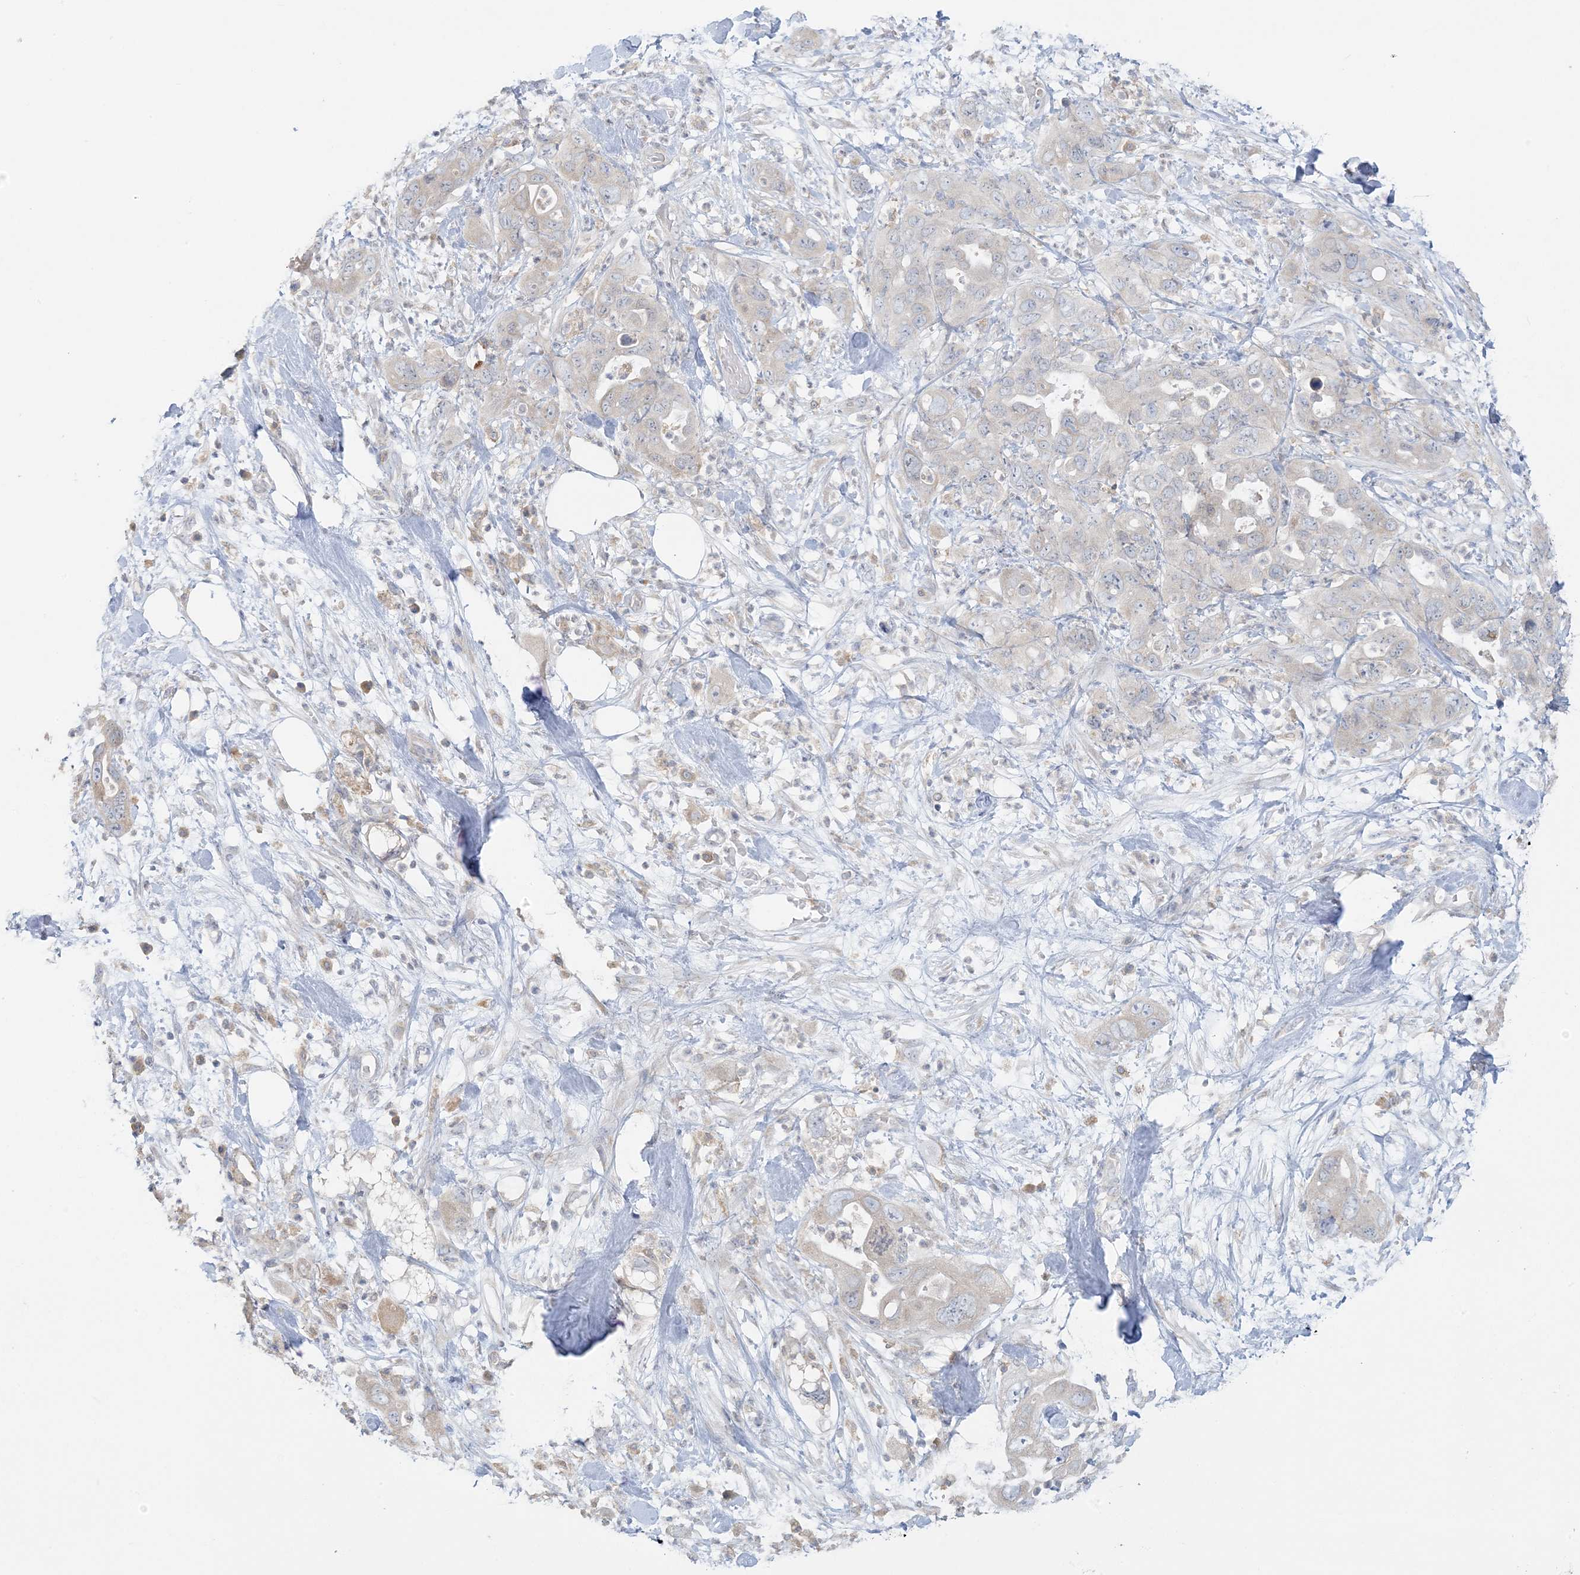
{"staining": {"intensity": "weak", "quantity": "<25%", "location": "cytoplasmic/membranous"}, "tissue": "pancreatic cancer", "cell_type": "Tumor cells", "image_type": "cancer", "snomed": [{"axis": "morphology", "description": "Adenocarcinoma, NOS"}, {"axis": "topography", "description": "Pancreas"}], "caption": "Tumor cells are negative for brown protein staining in adenocarcinoma (pancreatic).", "gene": "EEFSEC", "patient": {"sex": "female", "age": 71}}